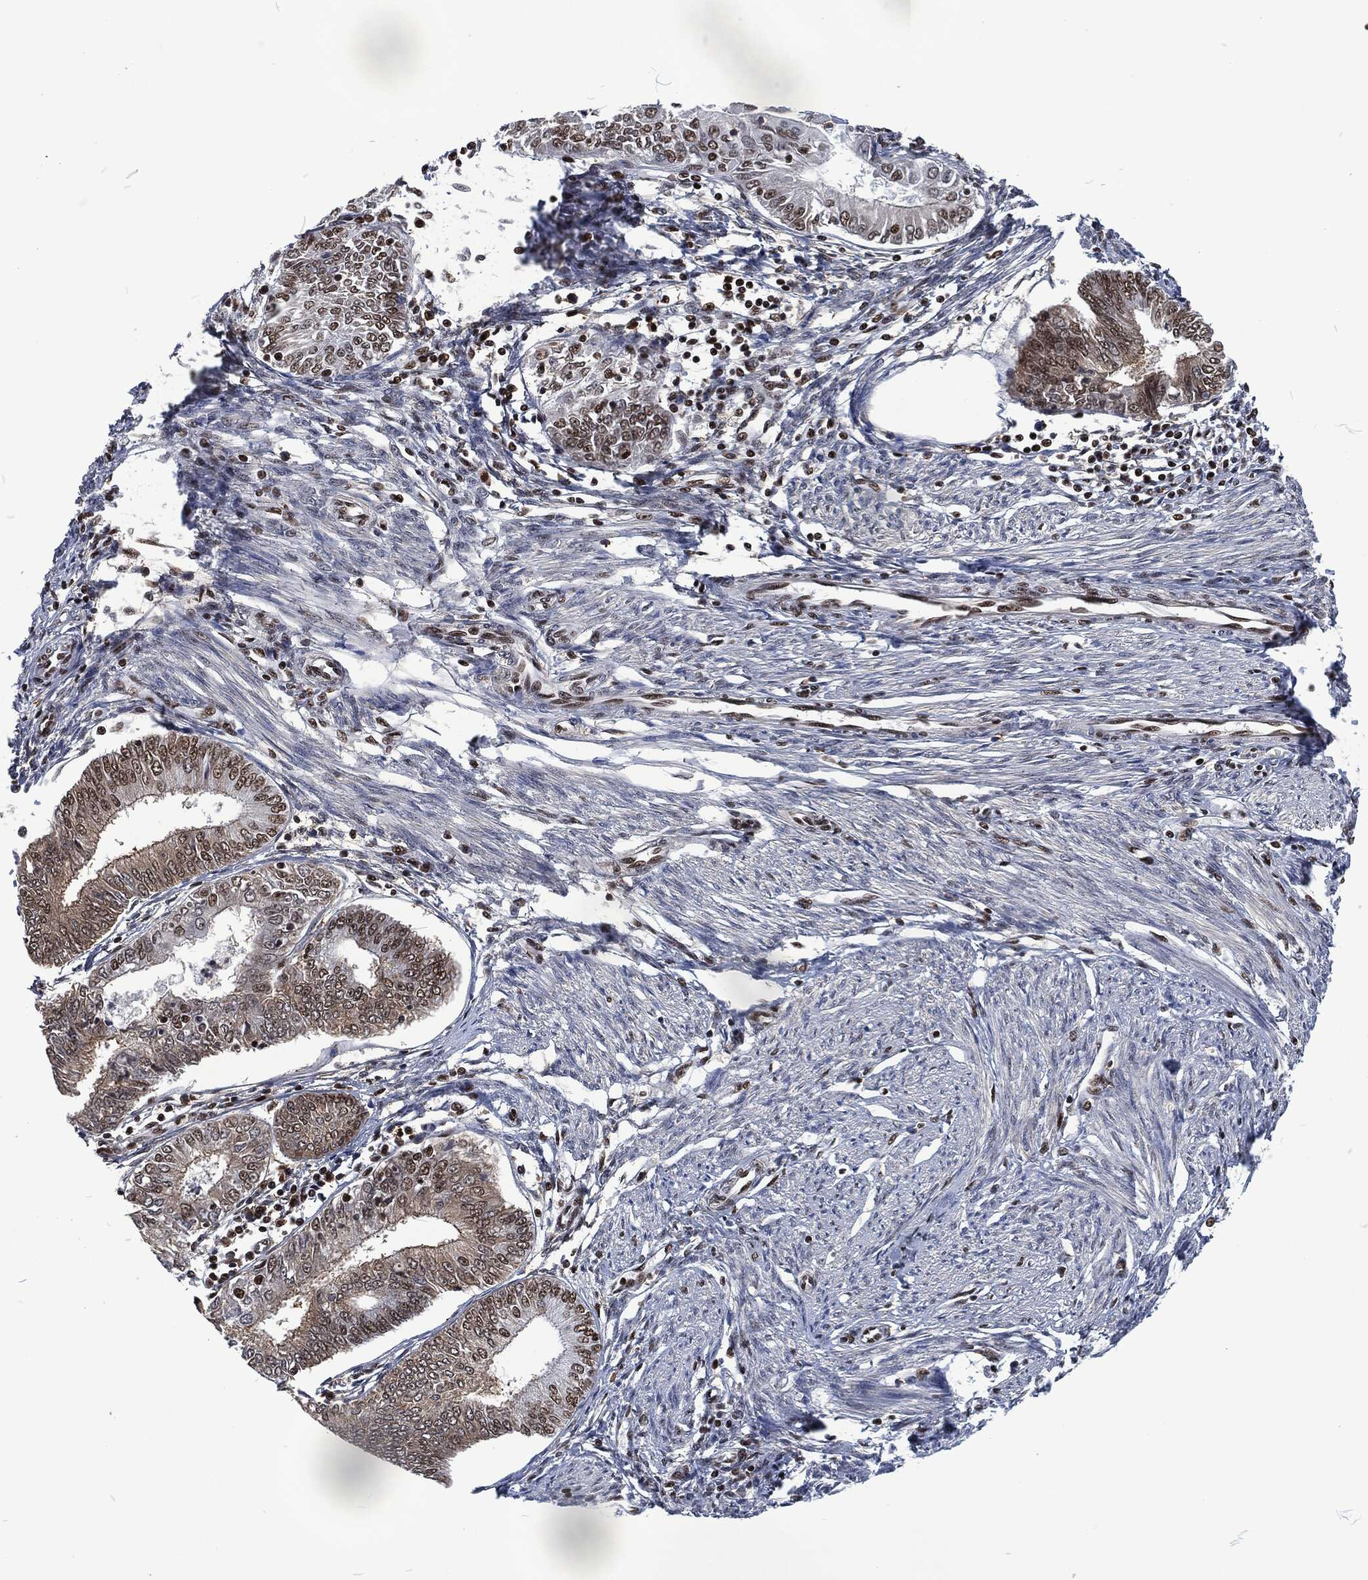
{"staining": {"intensity": "moderate", "quantity": "25%-75%", "location": "nuclear"}, "tissue": "endometrial cancer", "cell_type": "Tumor cells", "image_type": "cancer", "snomed": [{"axis": "morphology", "description": "Adenocarcinoma, NOS"}, {"axis": "topography", "description": "Endometrium"}], "caption": "A medium amount of moderate nuclear positivity is appreciated in approximately 25%-75% of tumor cells in adenocarcinoma (endometrial) tissue.", "gene": "DCPS", "patient": {"sex": "female", "age": 68}}